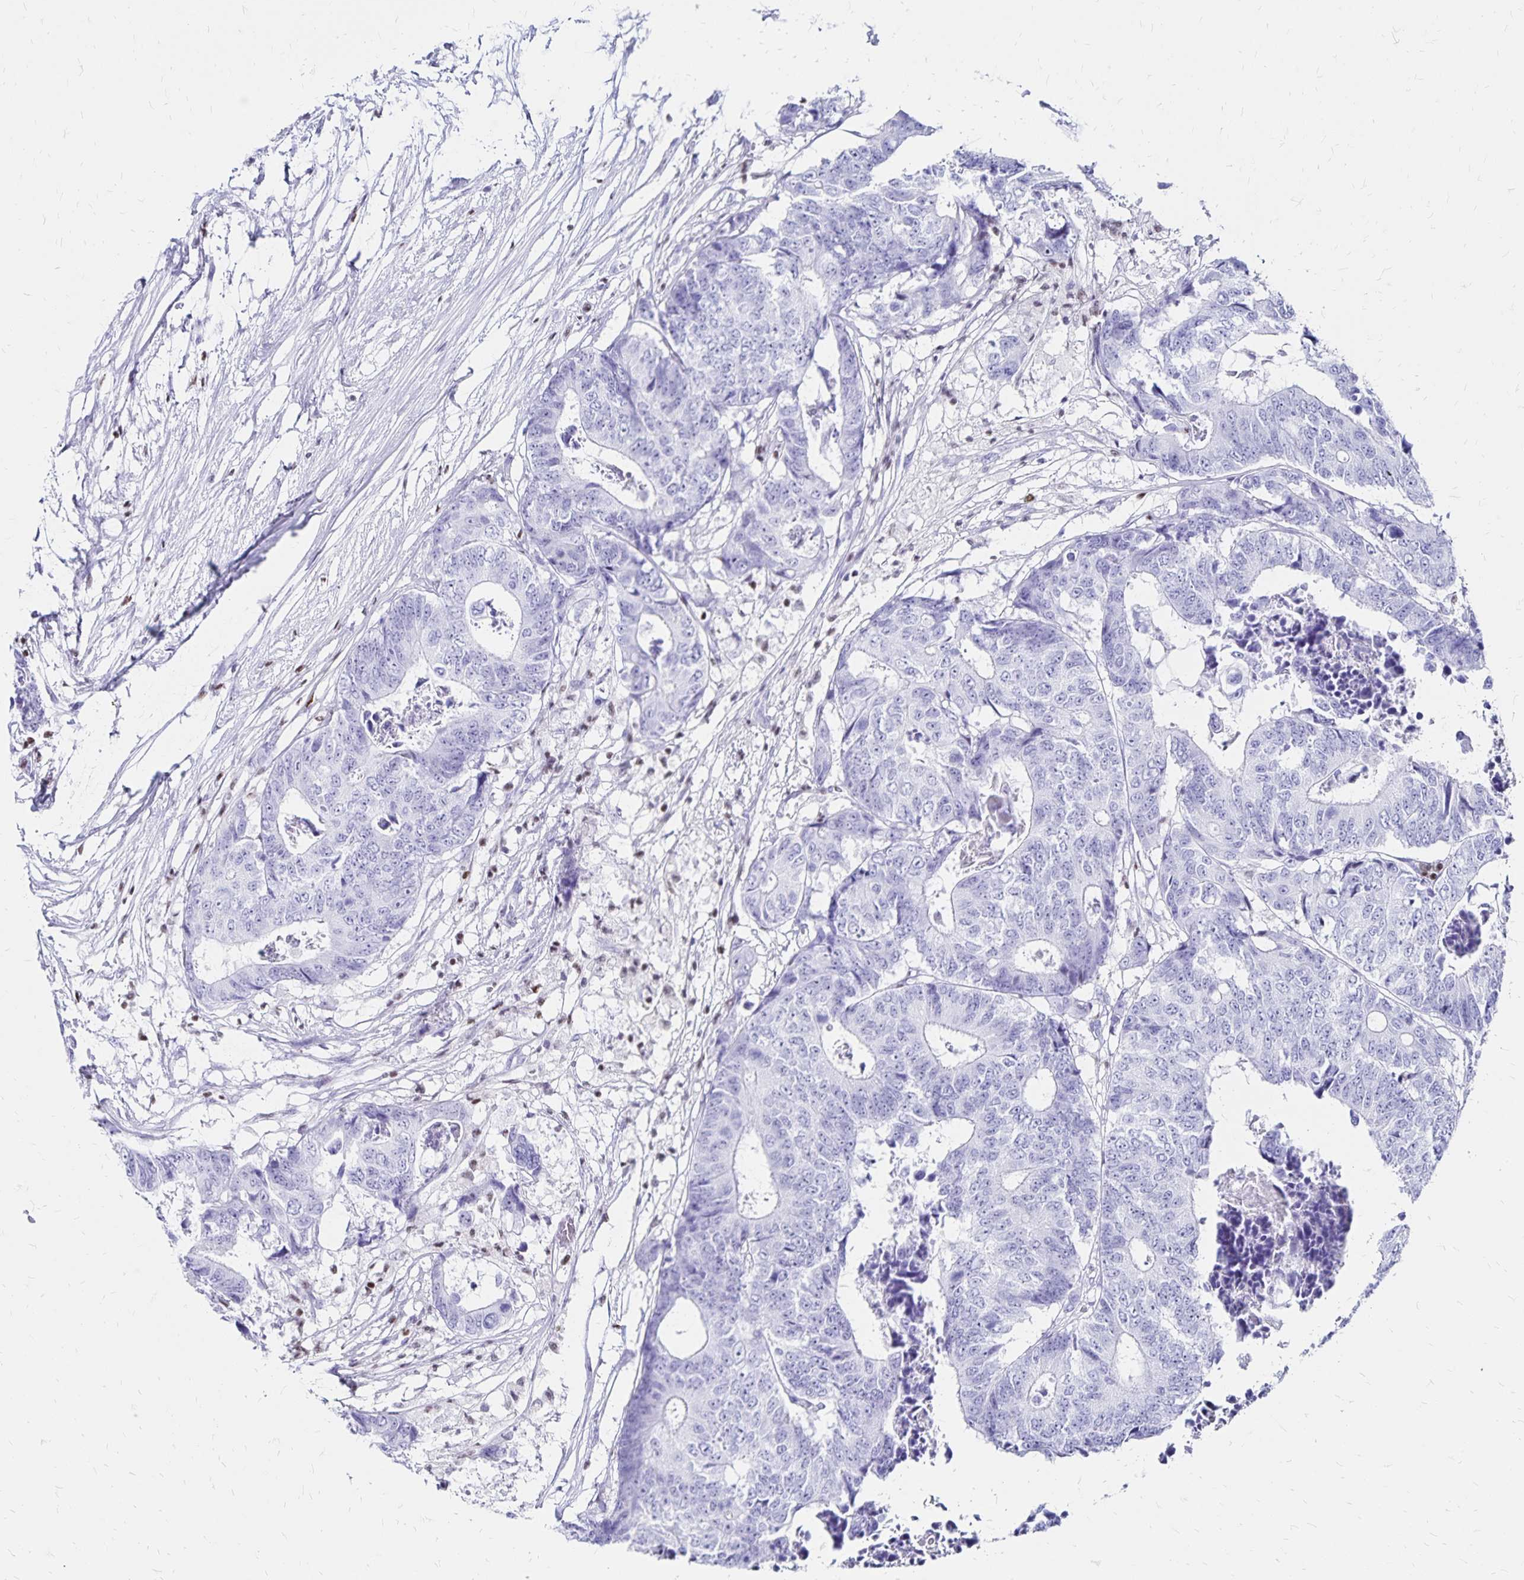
{"staining": {"intensity": "negative", "quantity": "none", "location": "none"}, "tissue": "colorectal cancer", "cell_type": "Tumor cells", "image_type": "cancer", "snomed": [{"axis": "morphology", "description": "Adenocarcinoma, NOS"}, {"axis": "topography", "description": "Colon"}], "caption": "Tumor cells are negative for brown protein staining in colorectal cancer.", "gene": "IKZF1", "patient": {"sex": "female", "age": 48}}